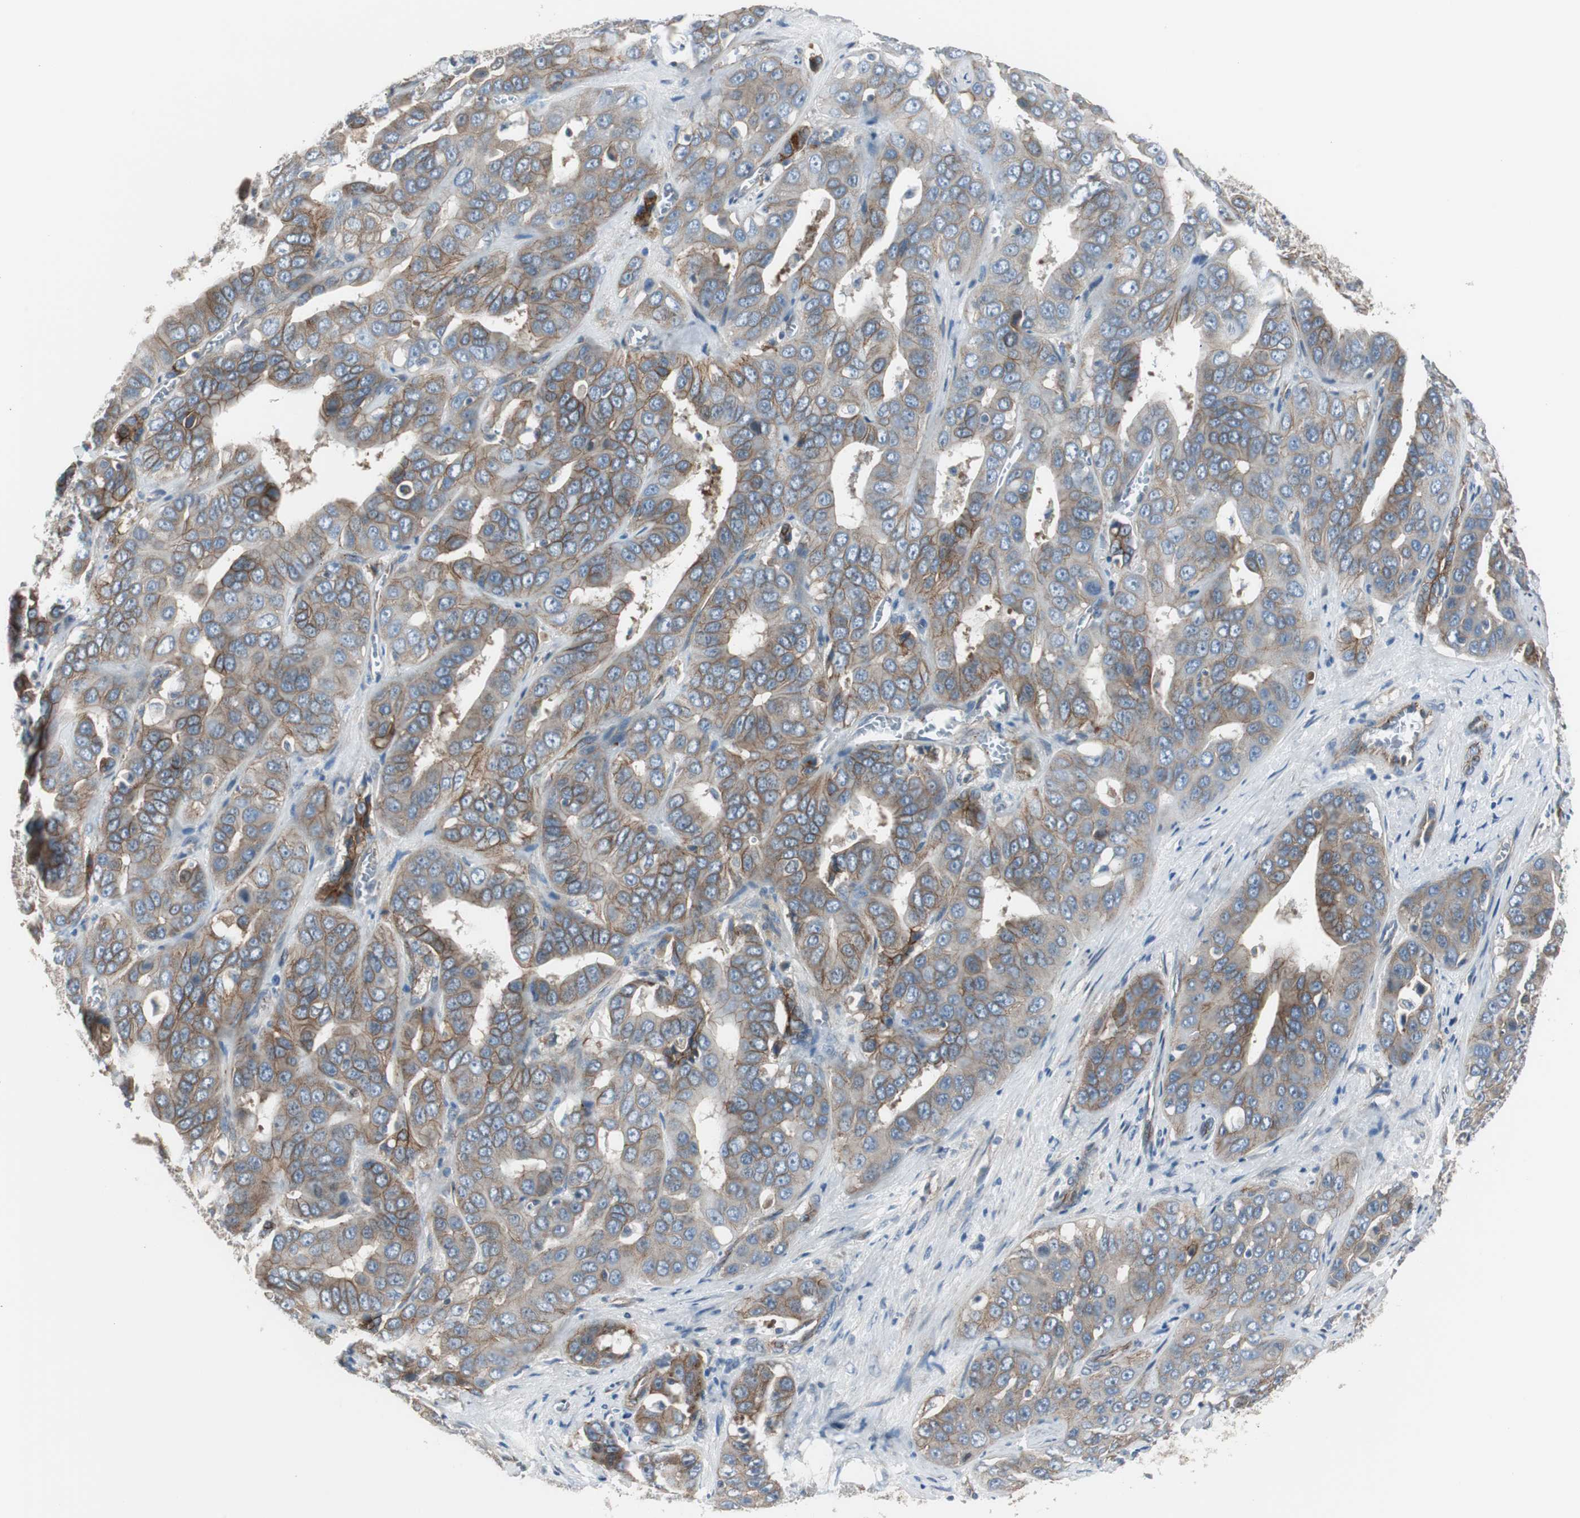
{"staining": {"intensity": "moderate", "quantity": ">75%", "location": "cytoplasmic/membranous"}, "tissue": "liver cancer", "cell_type": "Tumor cells", "image_type": "cancer", "snomed": [{"axis": "morphology", "description": "Cholangiocarcinoma"}, {"axis": "topography", "description": "Liver"}], "caption": "Liver cancer (cholangiocarcinoma) stained with immunohistochemistry shows moderate cytoplasmic/membranous expression in about >75% of tumor cells.", "gene": "STXBP4", "patient": {"sex": "female", "age": 52}}